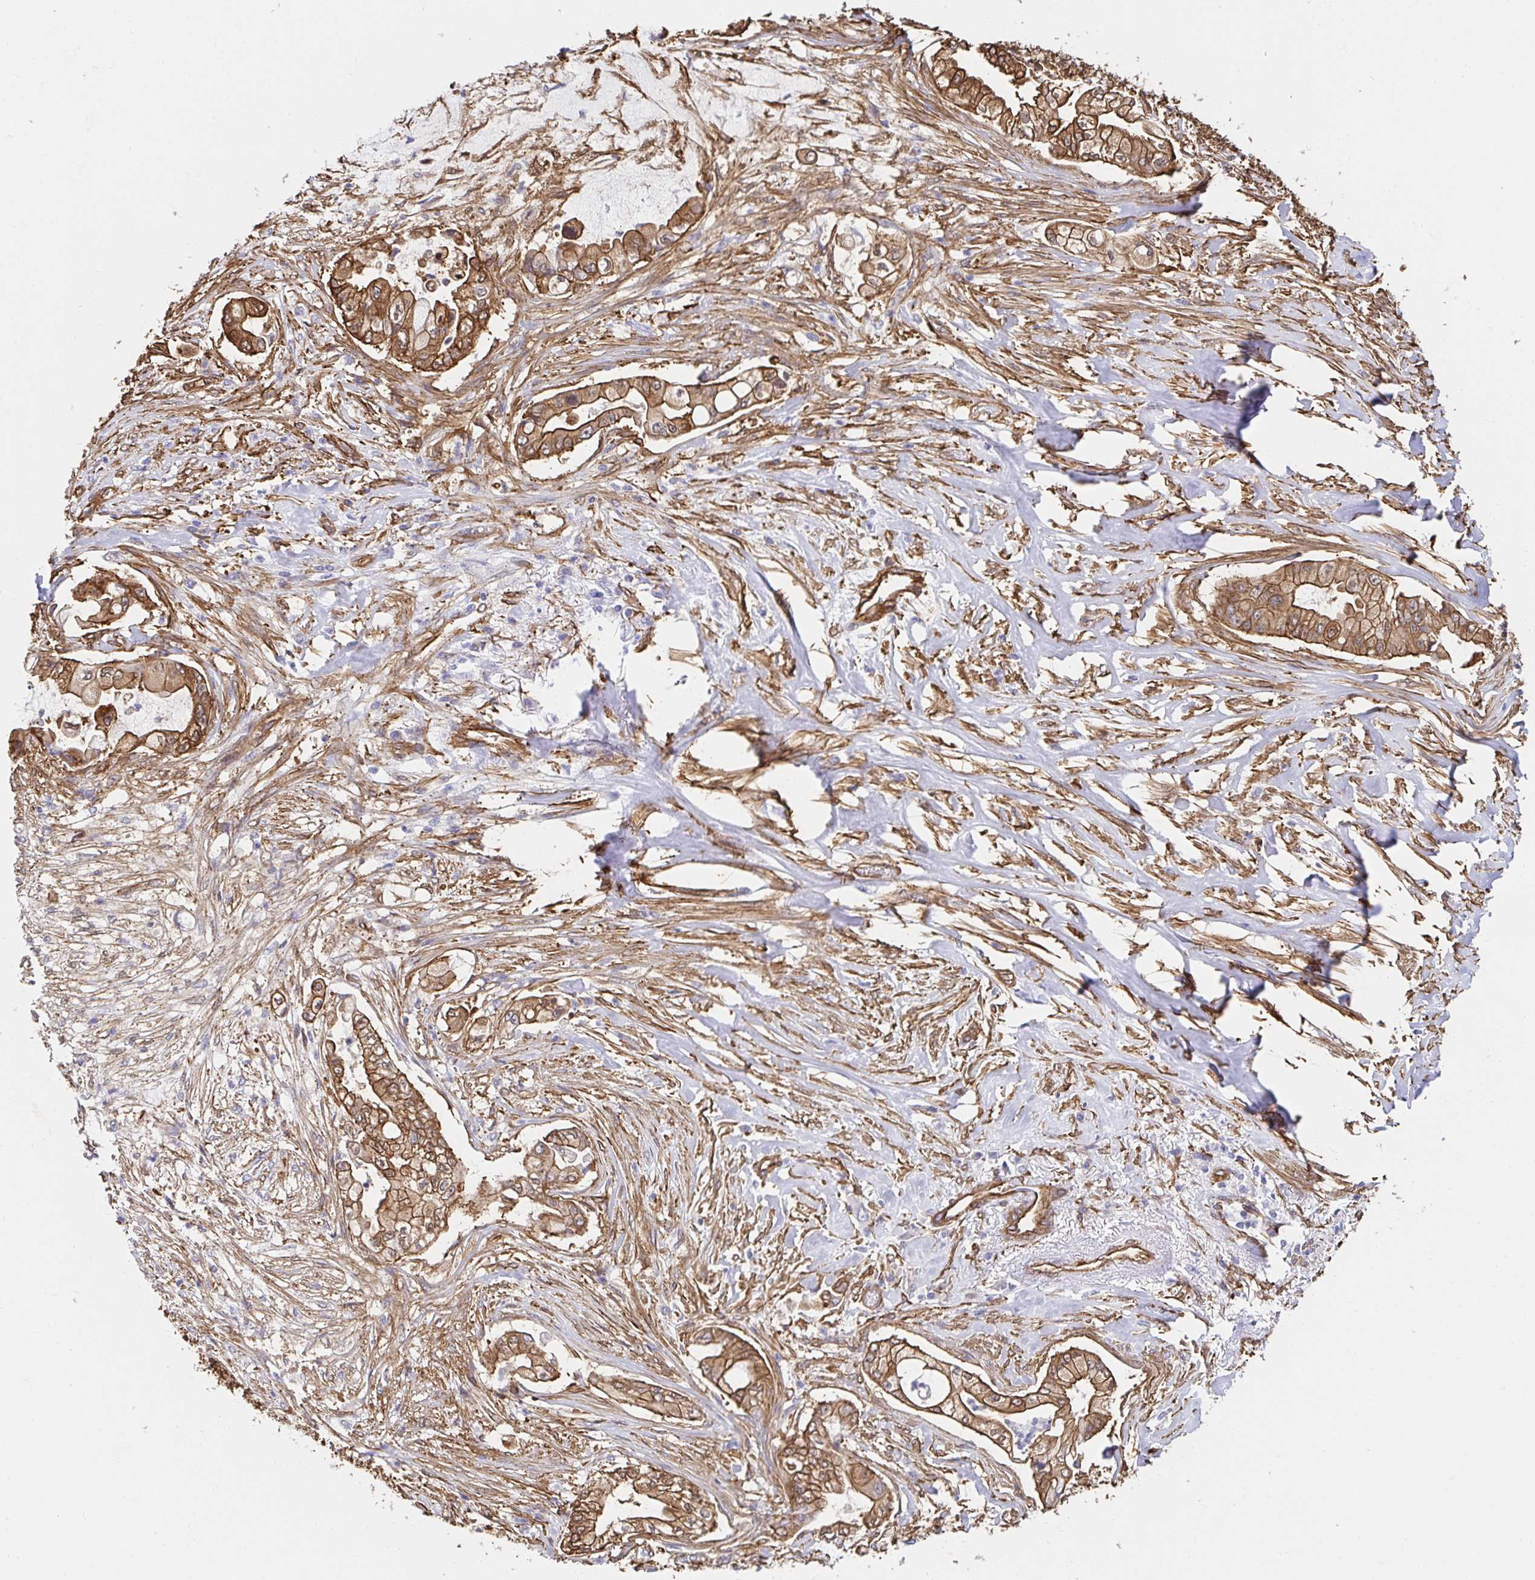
{"staining": {"intensity": "moderate", "quantity": ">75%", "location": "cytoplasmic/membranous"}, "tissue": "pancreatic cancer", "cell_type": "Tumor cells", "image_type": "cancer", "snomed": [{"axis": "morphology", "description": "Adenocarcinoma, NOS"}, {"axis": "topography", "description": "Pancreas"}], "caption": "A medium amount of moderate cytoplasmic/membranous positivity is identified in about >75% of tumor cells in pancreatic cancer (adenocarcinoma) tissue.", "gene": "CTTN", "patient": {"sex": "female", "age": 69}}